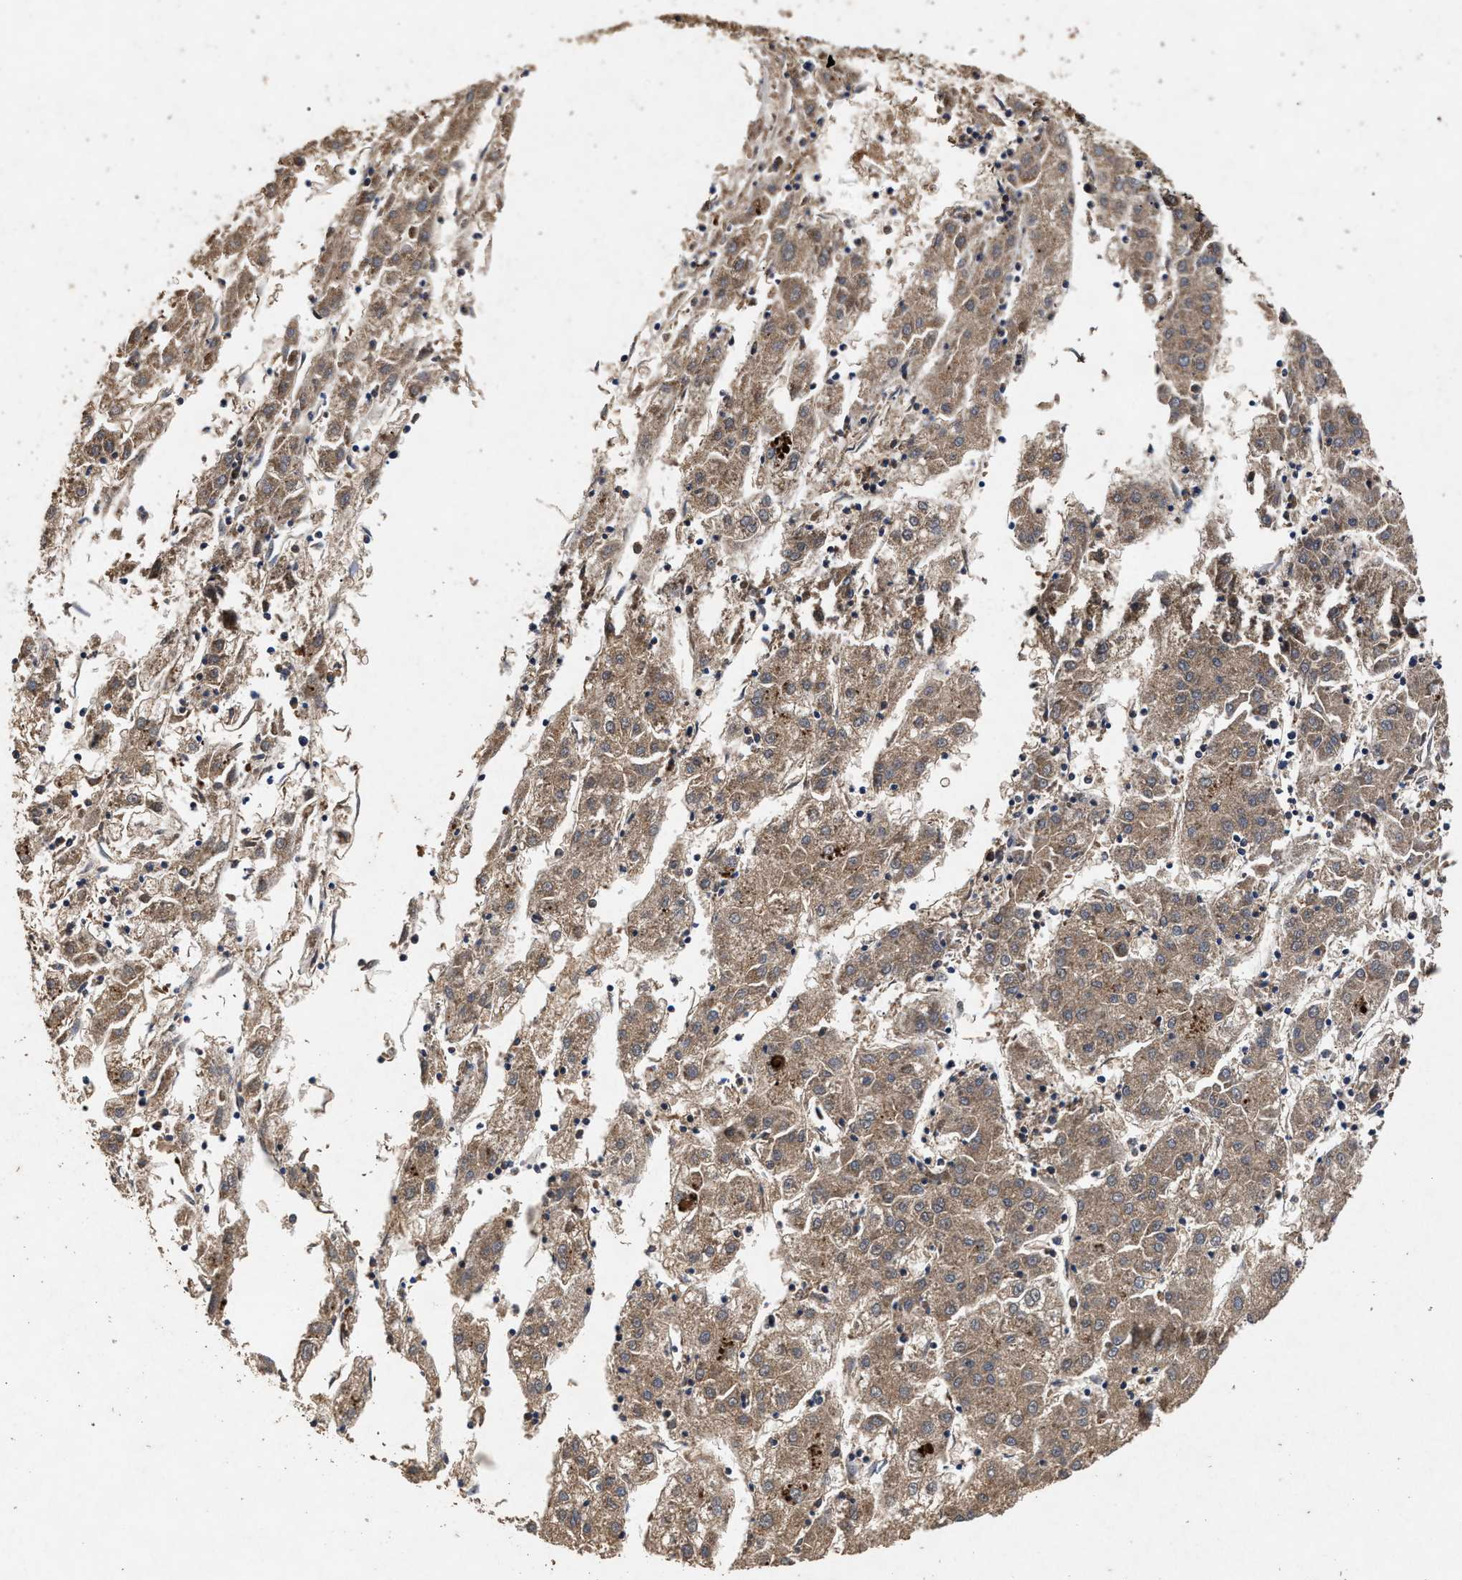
{"staining": {"intensity": "weak", "quantity": ">75%", "location": "cytoplasmic/membranous"}, "tissue": "liver cancer", "cell_type": "Tumor cells", "image_type": "cancer", "snomed": [{"axis": "morphology", "description": "Carcinoma, Hepatocellular, NOS"}, {"axis": "topography", "description": "Liver"}], "caption": "Approximately >75% of tumor cells in liver cancer exhibit weak cytoplasmic/membranous protein positivity as visualized by brown immunohistochemical staining.", "gene": "NFKB2", "patient": {"sex": "male", "age": 72}}